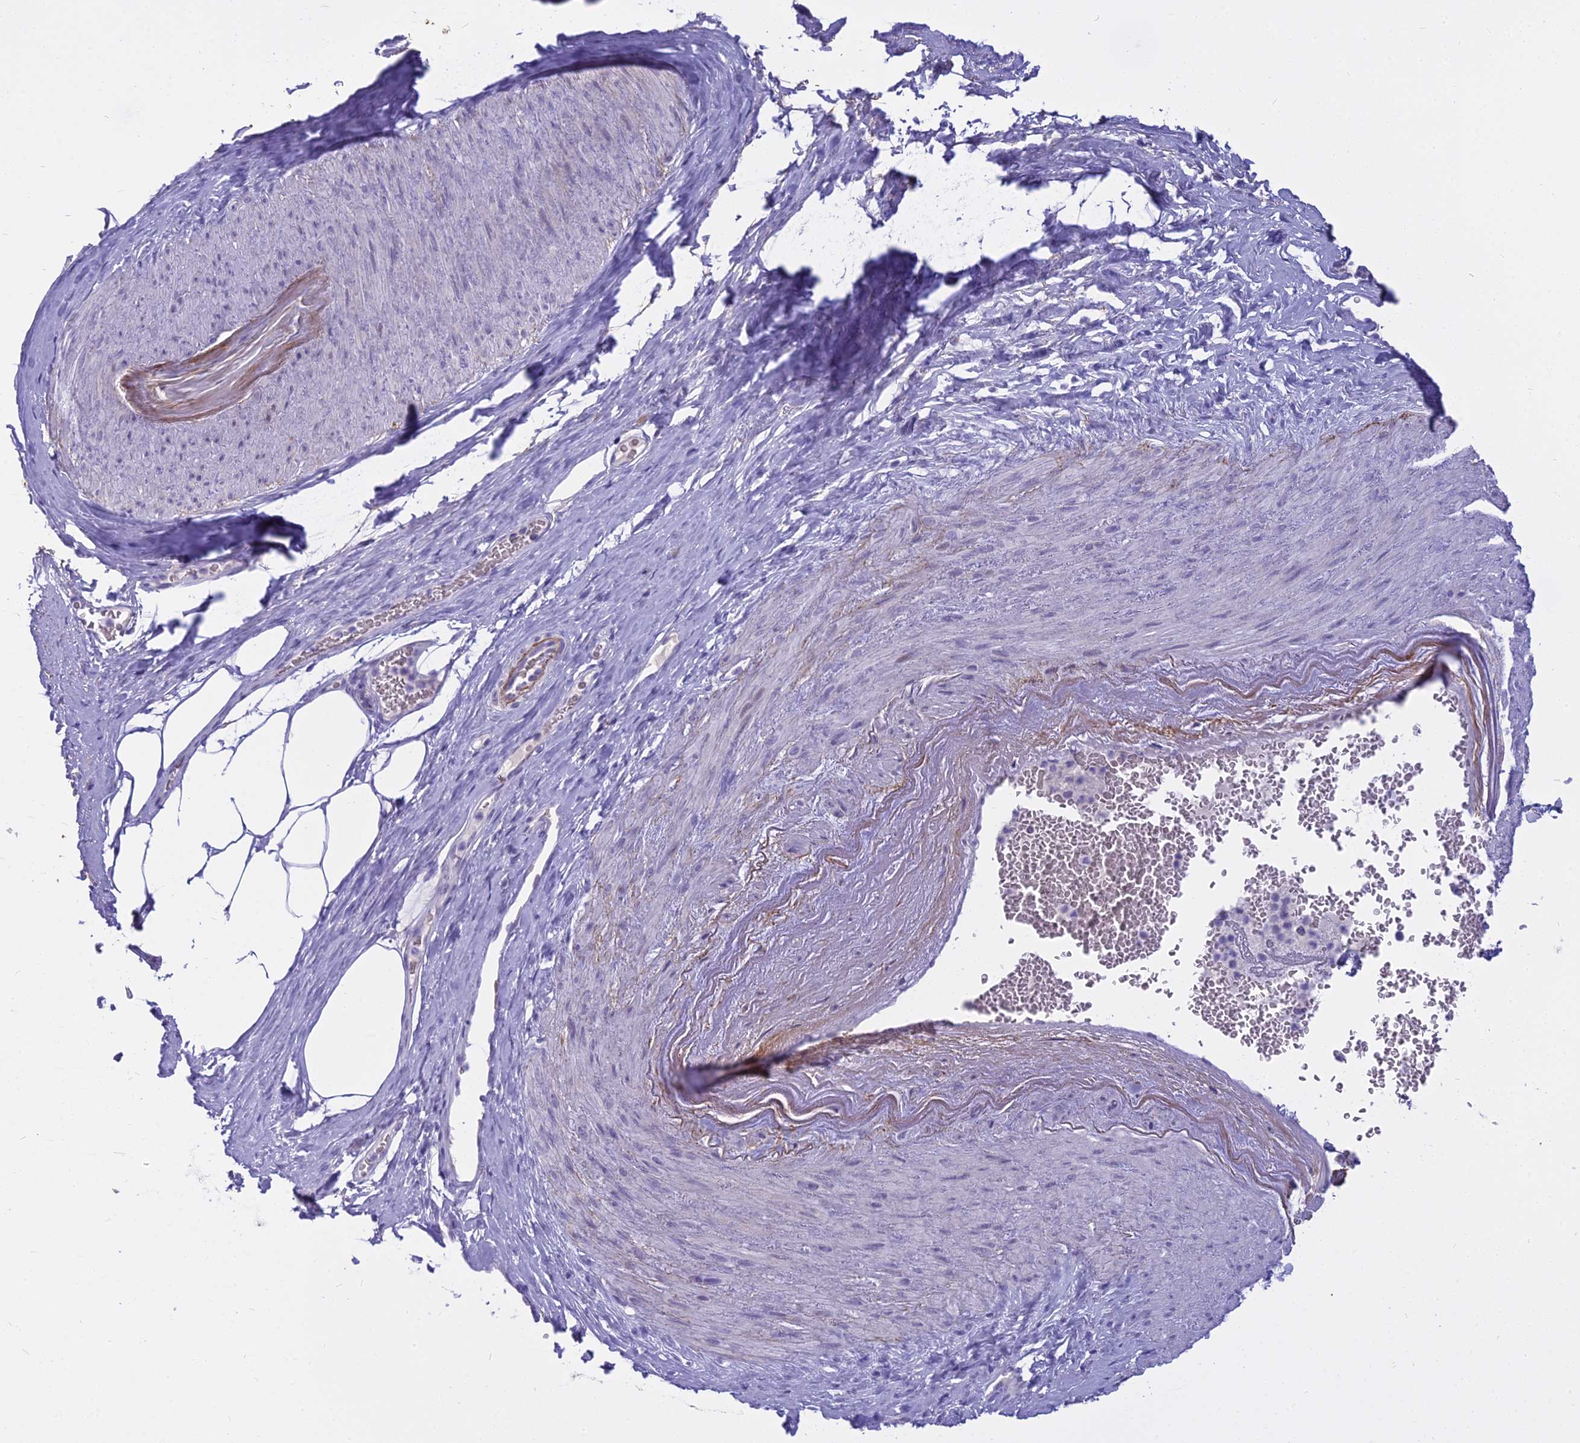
{"staining": {"intensity": "negative", "quantity": "none", "location": "none"}, "tissue": "adipose tissue", "cell_type": "Adipocytes", "image_type": "normal", "snomed": [{"axis": "morphology", "description": "Normal tissue, NOS"}, {"axis": "morphology", "description": "Adenocarcinoma, Low grade"}, {"axis": "topography", "description": "Prostate"}, {"axis": "topography", "description": "Peripheral nerve tissue"}], "caption": "Immunohistochemical staining of unremarkable human adipose tissue displays no significant expression in adipocytes.", "gene": "OSTN", "patient": {"sex": "male", "age": 63}}